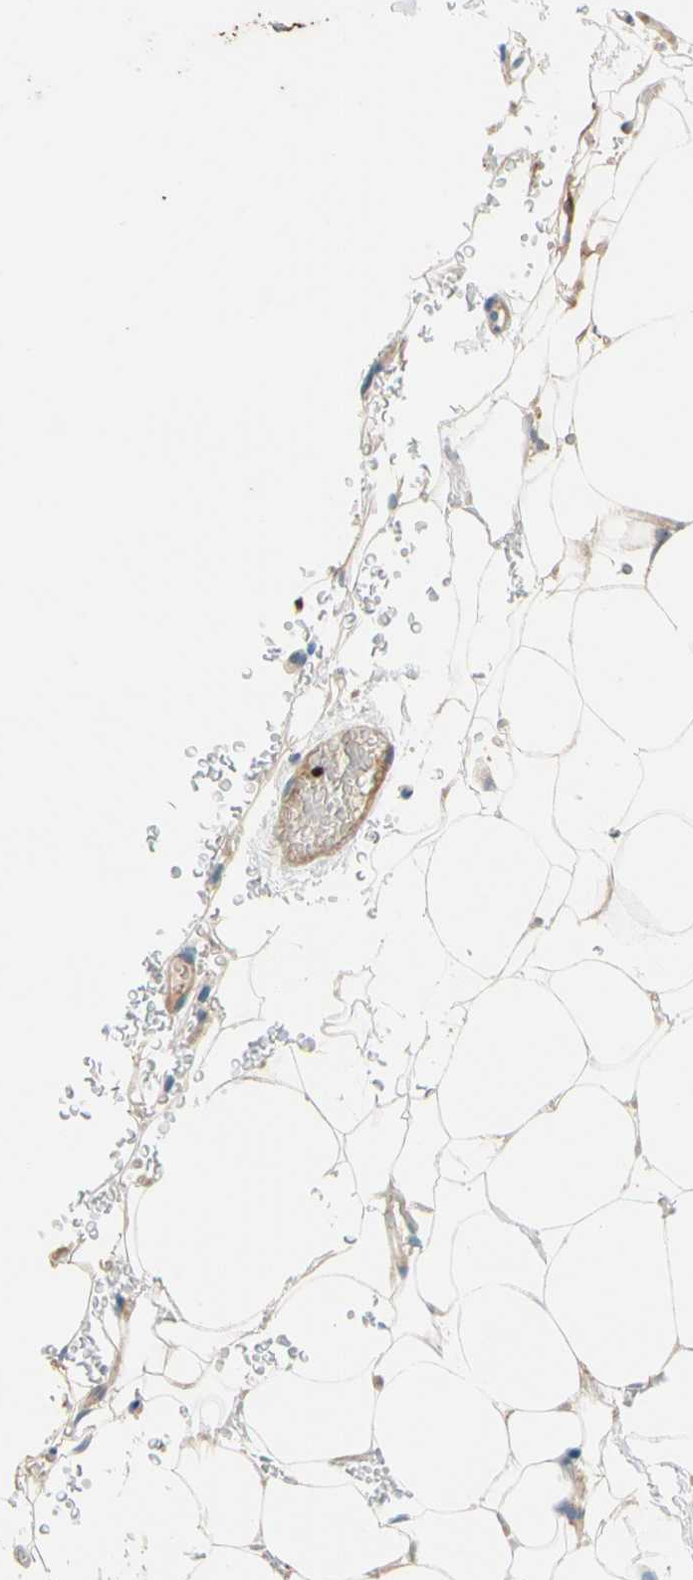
{"staining": {"intensity": "negative", "quantity": "none", "location": "none"}, "tissue": "adipose tissue", "cell_type": "Adipocytes", "image_type": "normal", "snomed": [{"axis": "morphology", "description": "Normal tissue, NOS"}, {"axis": "topography", "description": "Peripheral nerve tissue"}], "caption": "Adipocytes show no significant expression in unremarkable adipose tissue.", "gene": "SP140", "patient": {"sex": "male", "age": 70}}